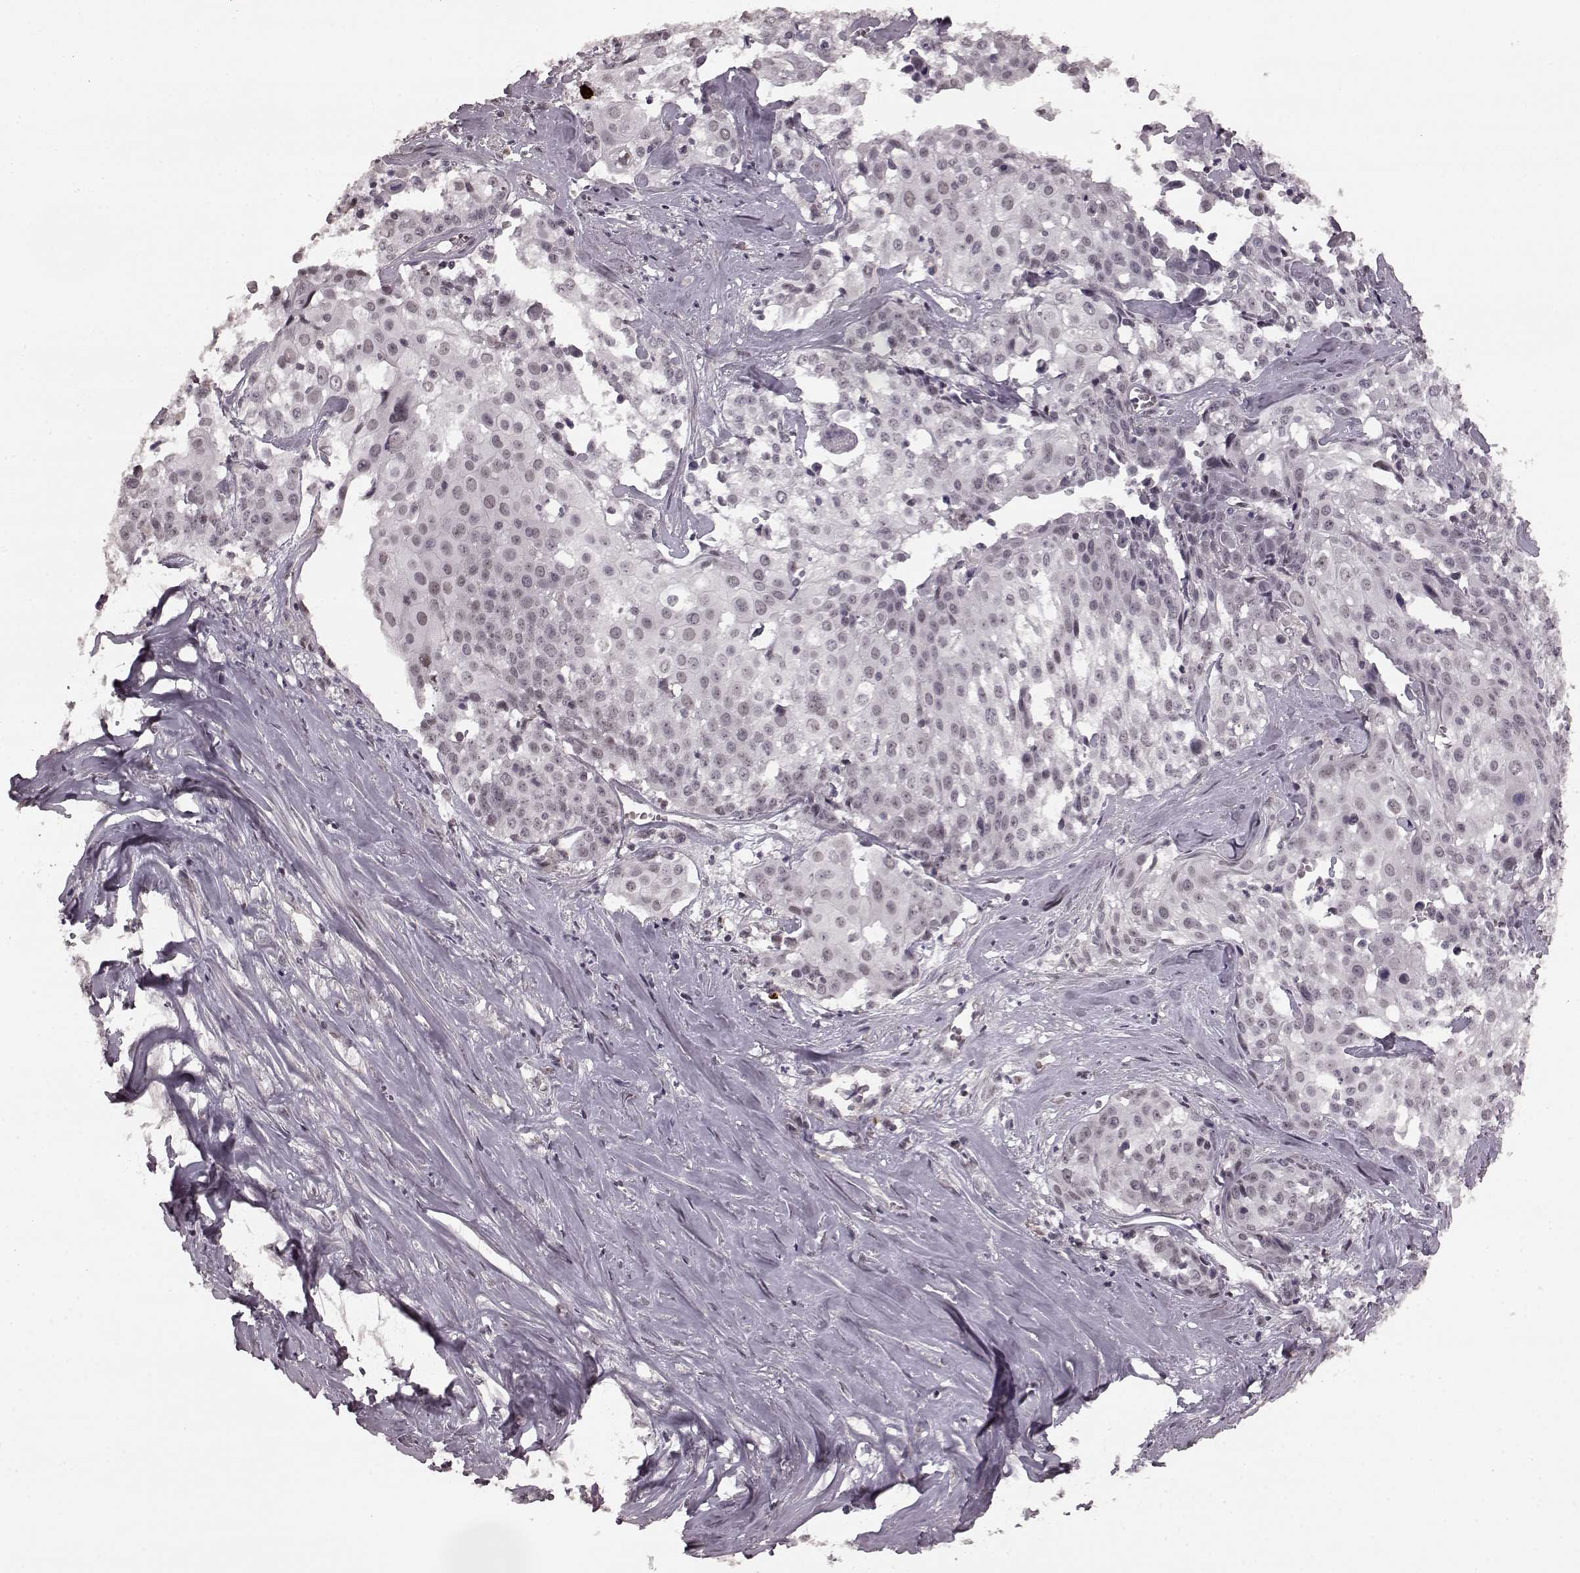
{"staining": {"intensity": "negative", "quantity": "none", "location": "none"}, "tissue": "cervical cancer", "cell_type": "Tumor cells", "image_type": "cancer", "snomed": [{"axis": "morphology", "description": "Squamous cell carcinoma, NOS"}, {"axis": "topography", "description": "Cervix"}], "caption": "This is an immunohistochemistry histopathology image of human squamous cell carcinoma (cervical). There is no expression in tumor cells.", "gene": "PLCB4", "patient": {"sex": "female", "age": 39}}